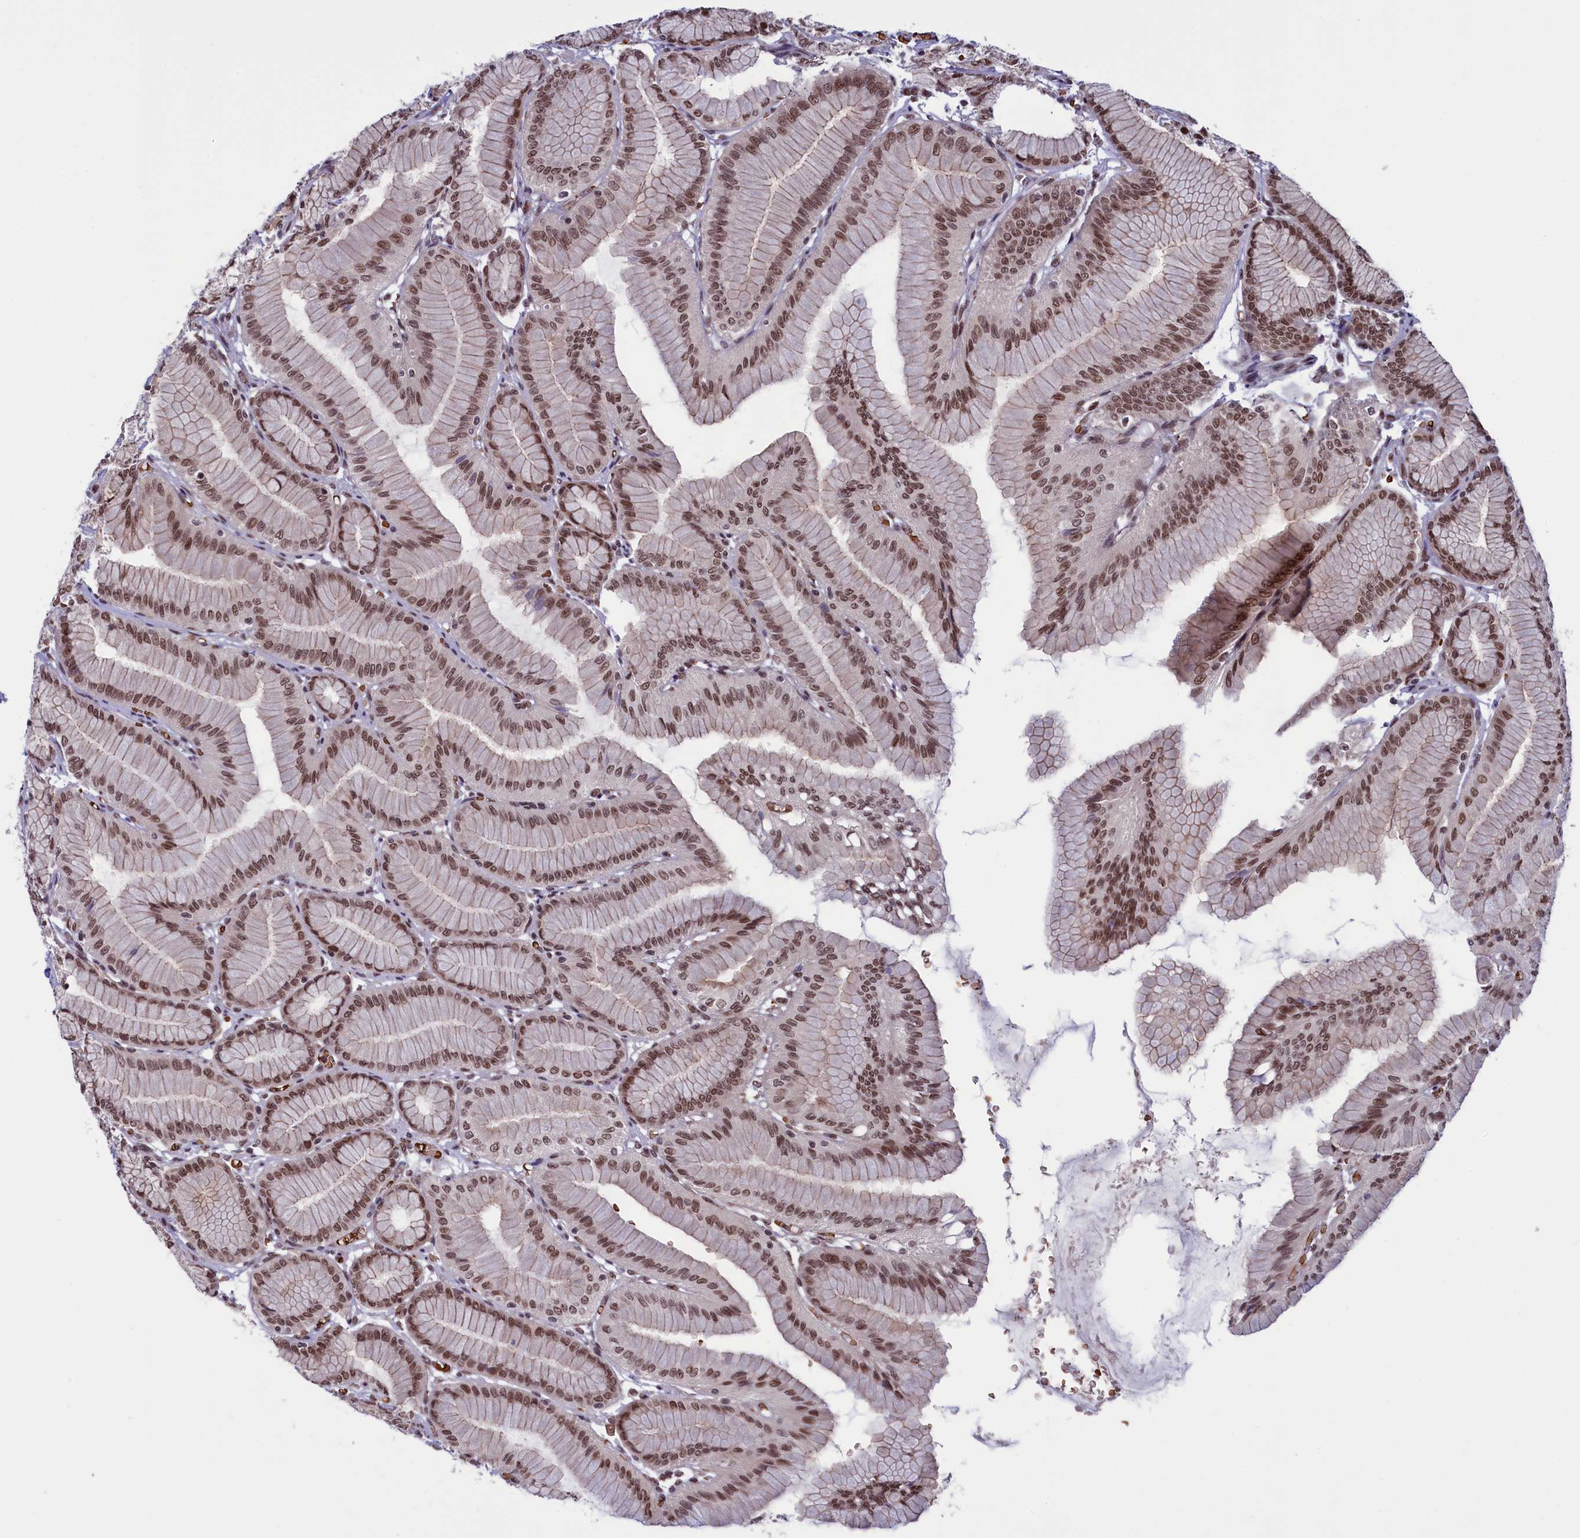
{"staining": {"intensity": "strong", "quantity": ">75%", "location": "nuclear"}, "tissue": "stomach", "cell_type": "Glandular cells", "image_type": "normal", "snomed": [{"axis": "morphology", "description": "Normal tissue, NOS"}, {"axis": "morphology", "description": "Adenocarcinoma, NOS"}, {"axis": "morphology", "description": "Adenocarcinoma, High grade"}, {"axis": "topography", "description": "Stomach, upper"}, {"axis": "topography", "description": "Stomach"}], "caption": "Protein staining by immunohistochemistry reveals strong nuclear staining in approximately >75% of glandular cells in normal stomach.", "gene": "MPHOSPH8", "patient": {"sex": "female", "age": 65}}